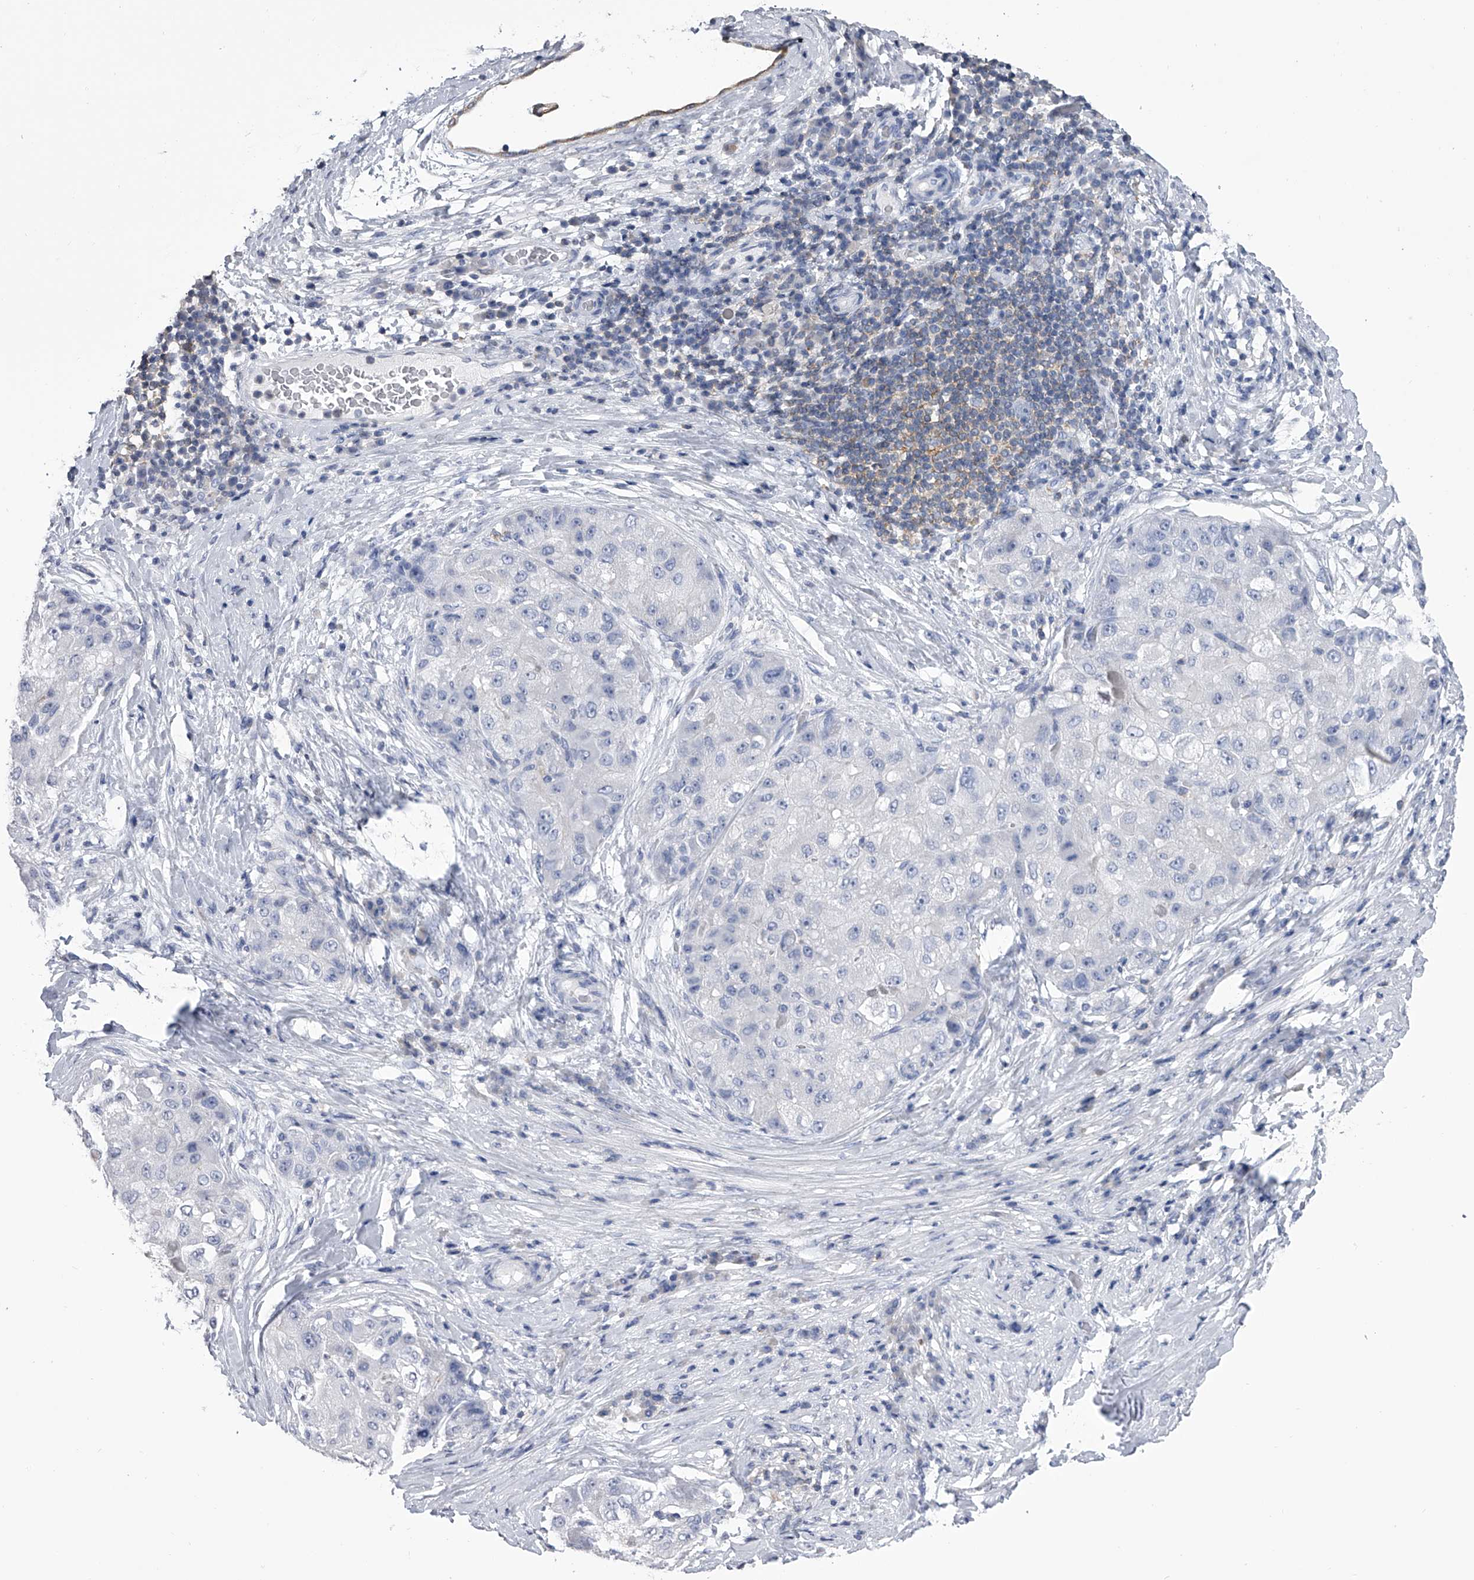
{"staining": {"intensity": "negative", "quantity": "none", "location": "none"}, "tissue": "liver cancer", "cell_type": "Tumor cells", "image_type": "cancer", "snomed": [{"axis": "morphology", "description": "Carcinoma, Hepatocellular, NOS"}, {"axis": "topography", "description": "Liver"}], "caption": "Liver hepatocellular carcinoma stained for a protein using IHC reveals no expression tumor cells.", "gene": "TASP1", "patient": {"sex": "male", "age": 80}}